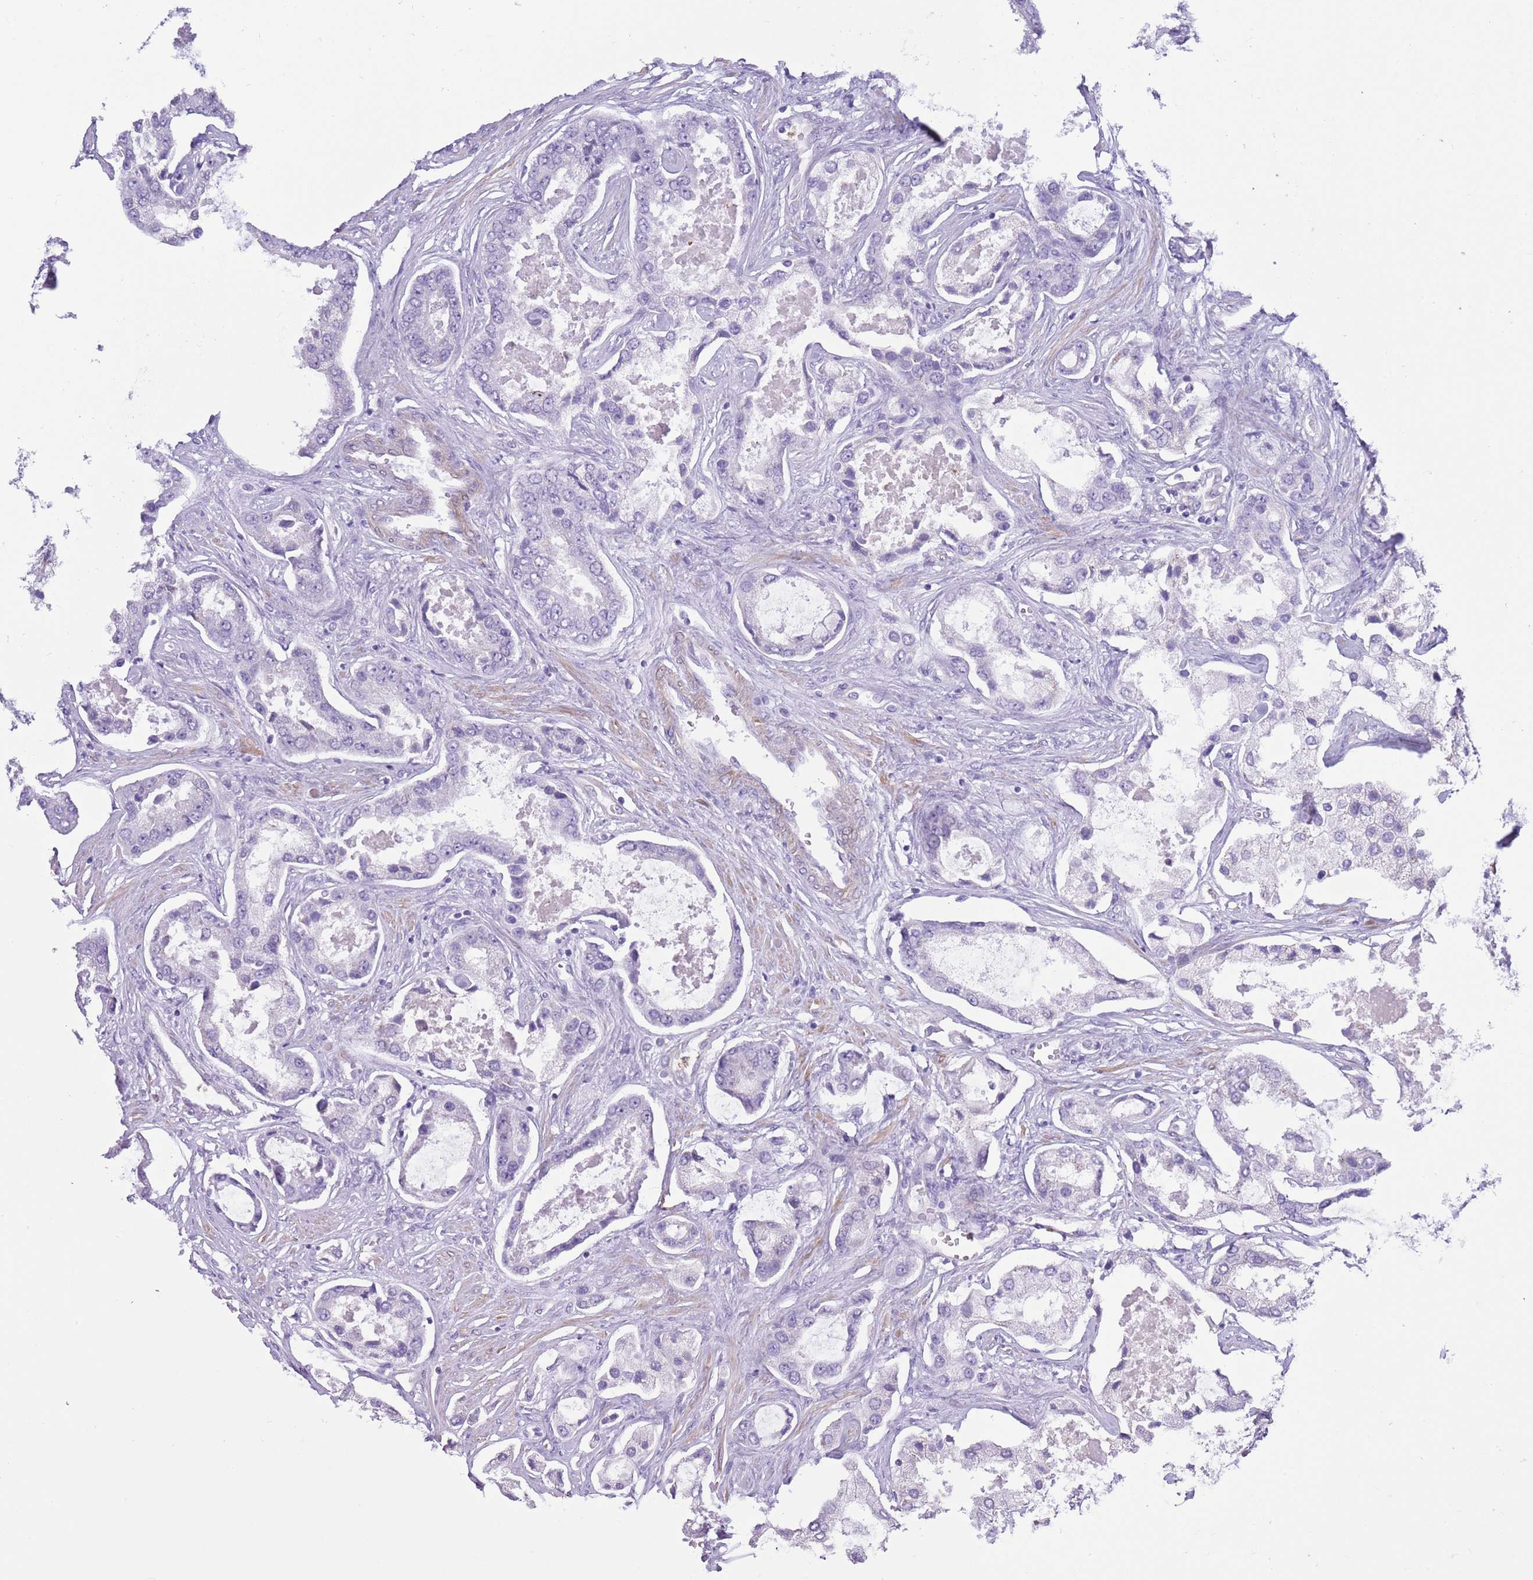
{"staining": {"intensity": "negative", "quantity": "none", "location": "none"}, "tissue": "prostate cancer", "cell_type": "Tumor cells", "image_type": "cancer", "snomed": [{"axis": "morphology", "description": "Adenocarcinoma, Low grade"}, {"axis": "topography", "description": "Prostate"}], "caption": "Immunohistochemical staining of human adenocarcinoma (low-grade) (prostate) demonstrates no significant expression in tumor cells.", "gene": "OR6M1", "patient": {"sex": "male", "age": 68}}